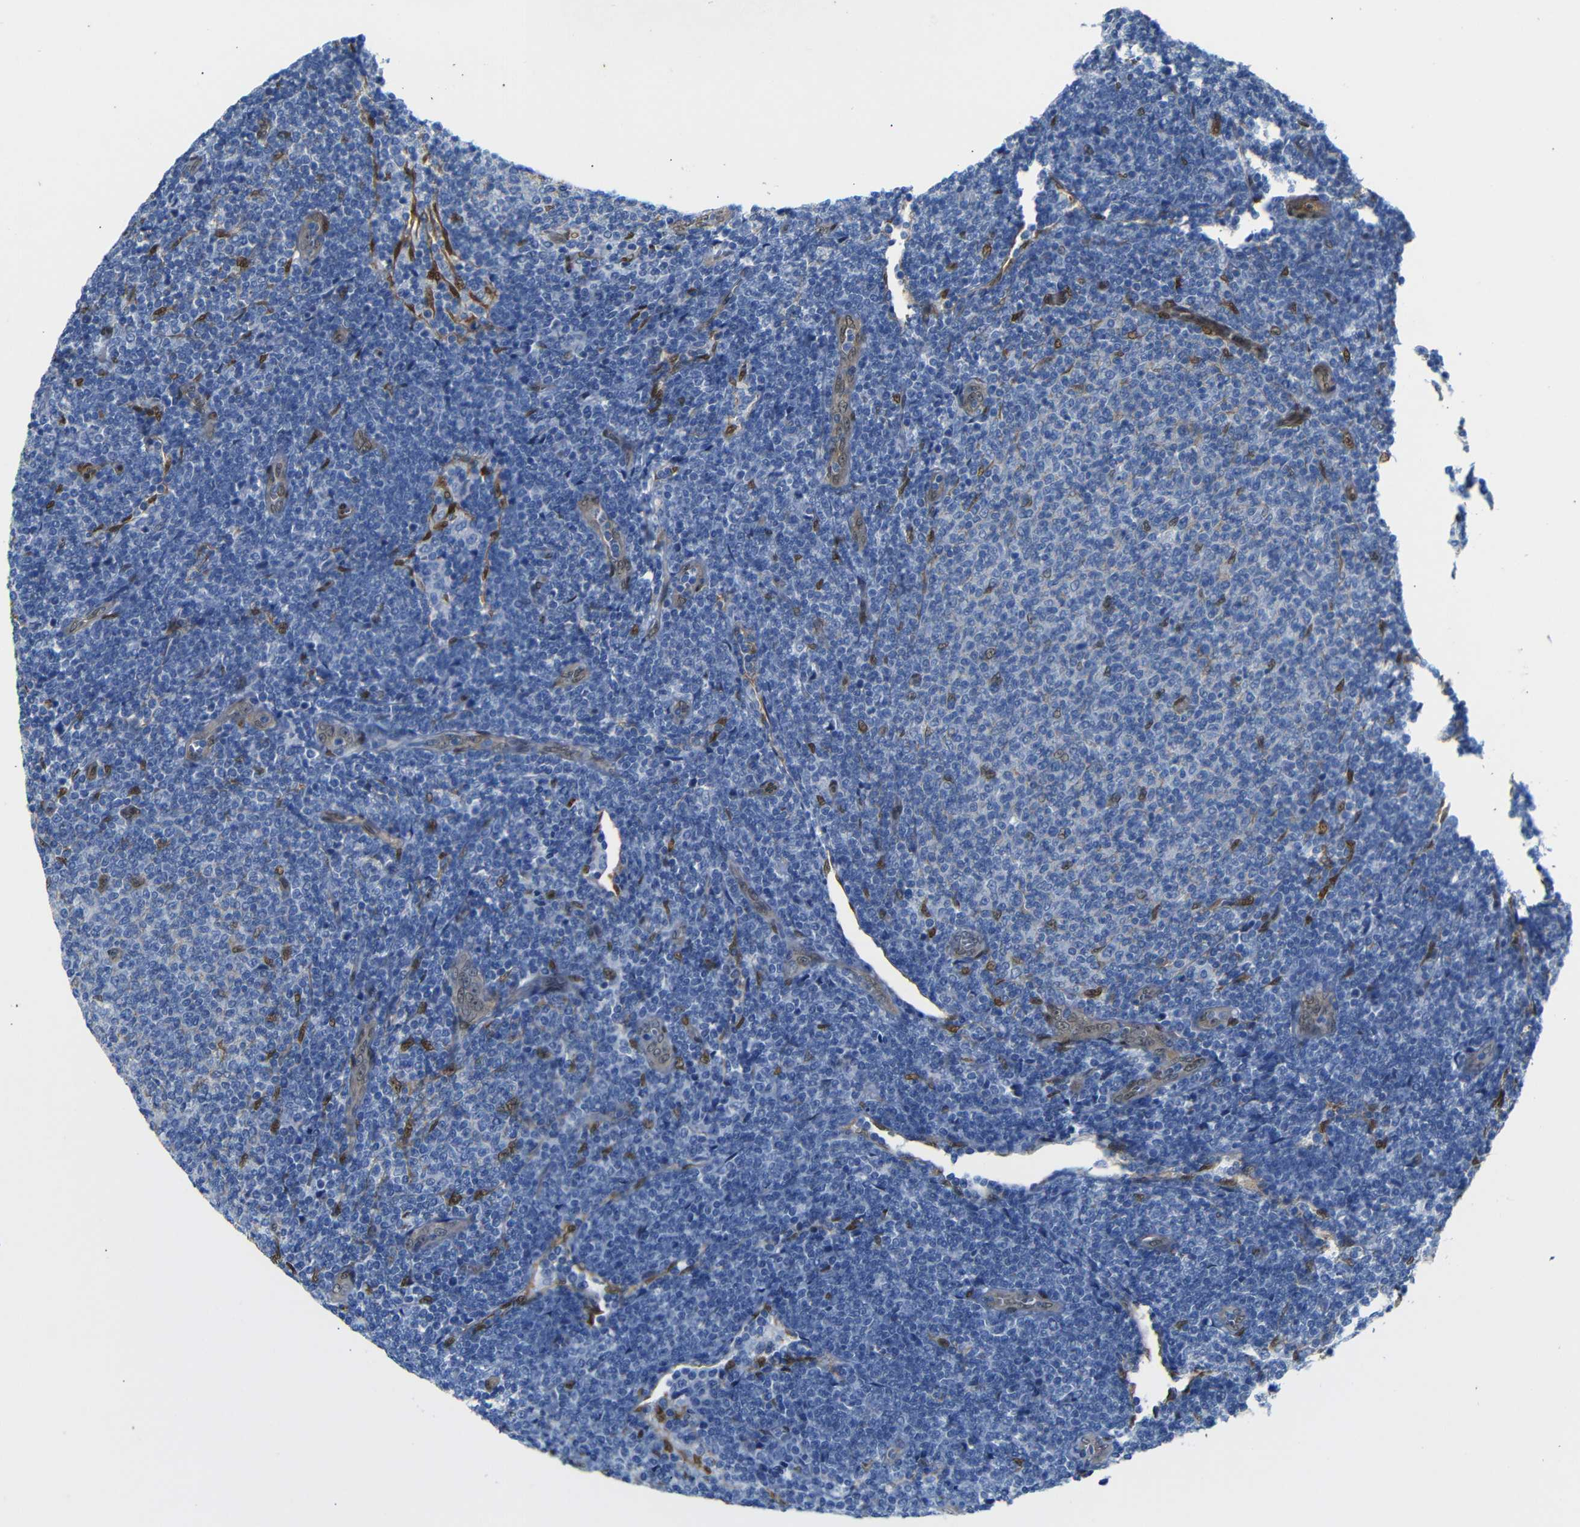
{"staining": {"intensity": "negative", "quantity": "none", "location": "none"}, "tissue": "lymphoma", "cell_type": "Tumor cells", "image_type": "cancer", "snomed": [{"axis": "morphology", "description": "Malignant lymphoma, non-Hodgkin's type, Low grade"}, {"axis": "topography", "description": "Lymph node"}], "caption": "There is no significant positivity in tumor cells of malignant lymphoma, non-Hodgkin's type (low-grade). Brightfield microscopy of immunohistochemistry (IHC) stained with DAB (brown) and hematoxylin (blue), captured at high magnification.", "gene": "YAP1", "patient": {"sex": "male", "age": 66}}